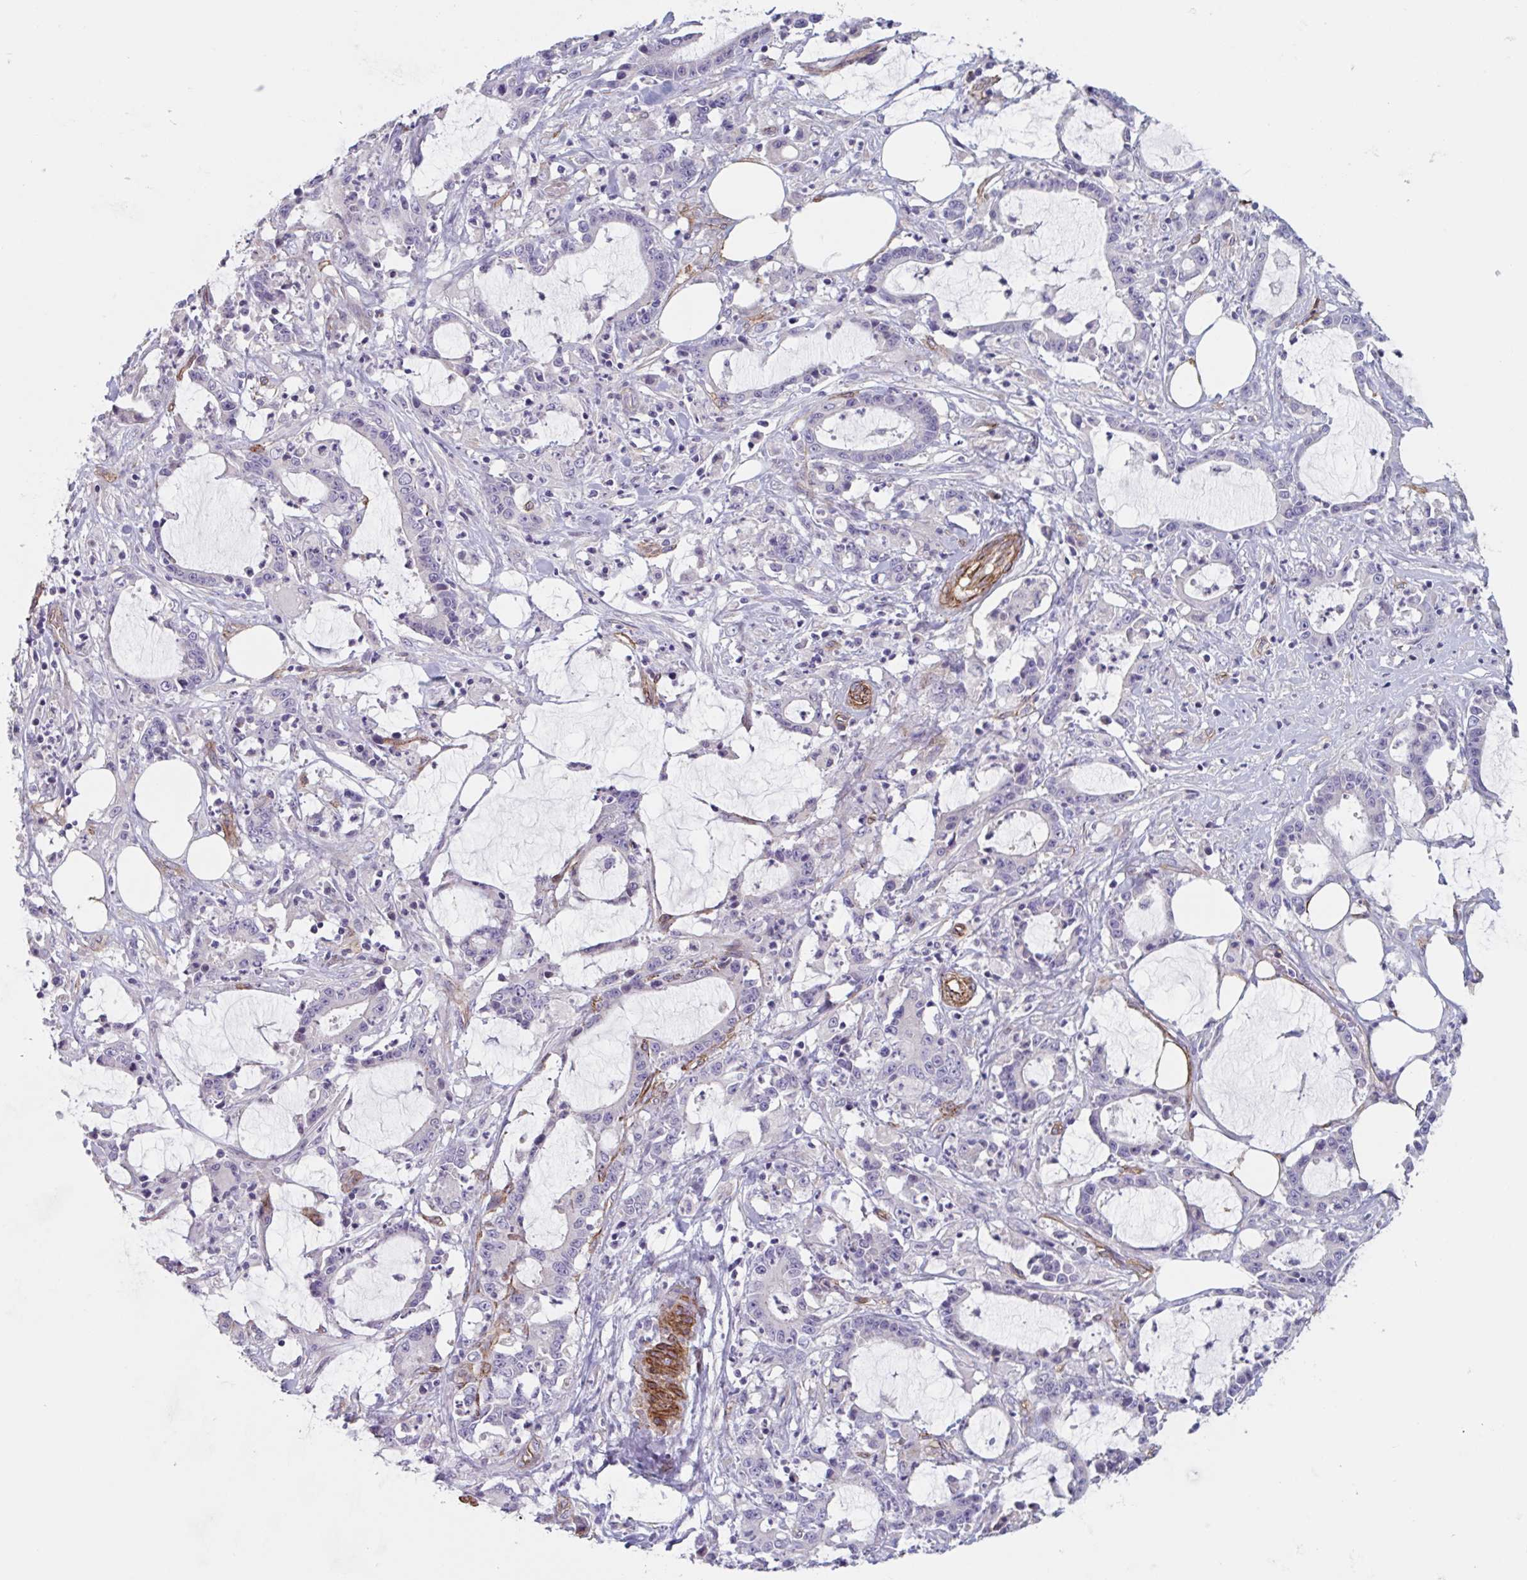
{"staining": {"intensity": "negative", "quantity": "none", "location": "none"}, "tissue": "stomach cancer", "cell_type": "Tumor cells", "image_type": "cancer", "snomed": [{"axis": "morphology", "description": "Adenocarcinoma, NOS"}, {"axis": "topography", "description": "Stomach, upper"}], "caption": "IHC histopathology image of adenocarcinoma (stomach) stained for a protein (brown), which displays no positivity in tumor cells.", "gene": "CITED4", "patient": {"sex": "male", "age": 68}}